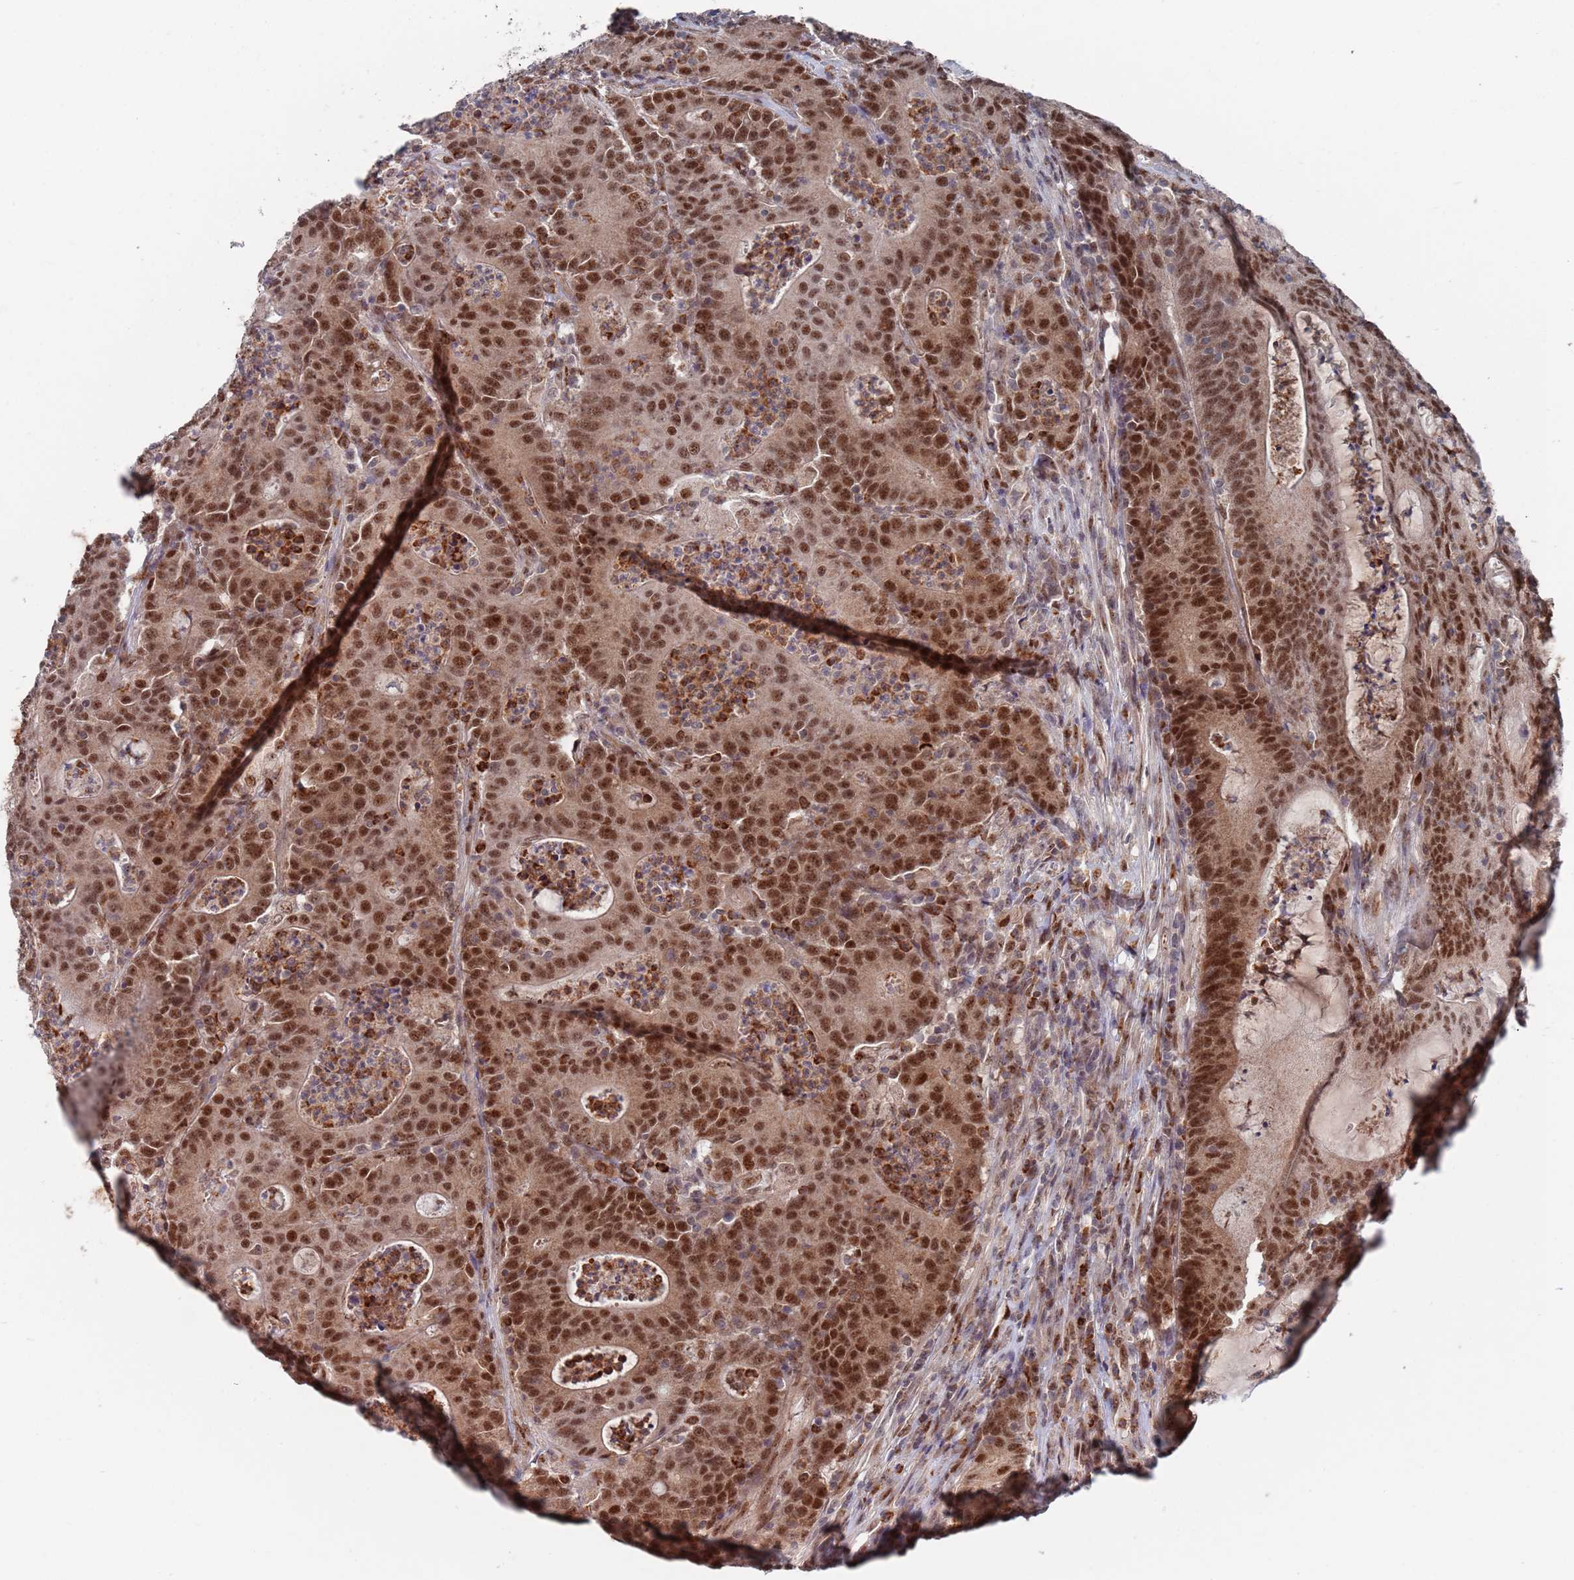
{"staining": {"intensity": "moderate", "quantity": ">75%", "location": "nuclear"}, "tissue": "colorectal cancer", "cell_type": "Tumor cells", "image_type": "cancer", "snomed": [{"axis": "morphology", "description": "Adenocarcinoma, NOS"}, {"axis": "topography", "description": "Colon"}], "caption": "This histopathology image reveals IHC staining of human colorectal cancer, with medium moderate nuclear positivity in approximately >75% of tumor cells.", "gene": "RPP25", "patient": {"sex": "male", "age": 83}}